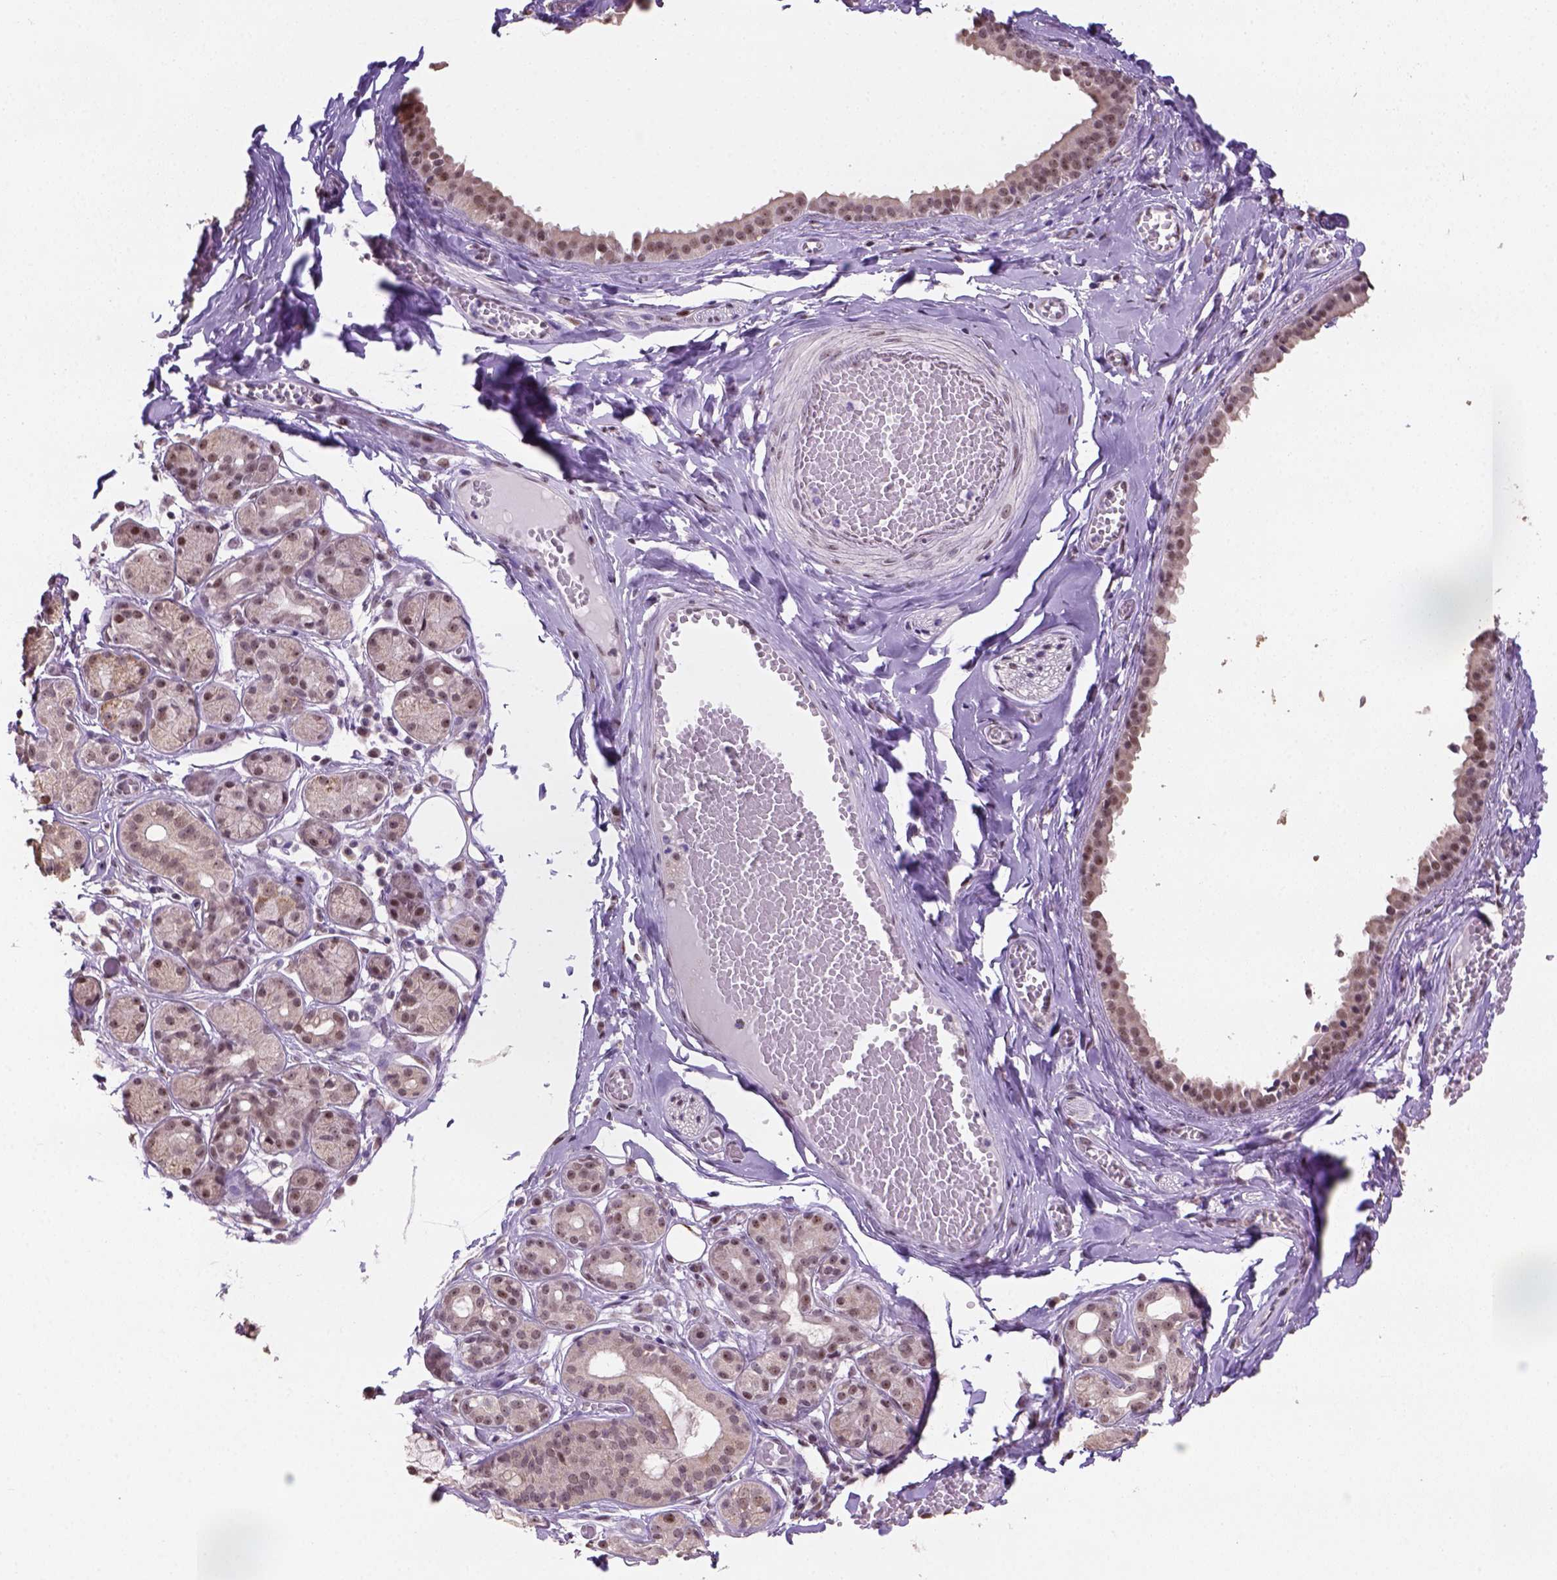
{"staining": {"intensity": "moderate", "quantity": ">75%", "location": "nuclear"}, "tissue": "salivary gland", "cell_type": "Glandular cells", "image_type": "normal", "snomed": [{"axis": "morphology", "description": "Normal tissue, NOS"}, {"axis": "topography", "description": "Salivary gland"}, {"axis": "topography", "description": "Peripheral nerve tissue"}], "caption": "The photomicrograph displays immunohistochemical staining of normal salivary gland. There is moderate nuclear staining is present in approximately >75% of glandular cells. (Brightfield microscopy of DAB IHC at high magnification).", "gene": "DDX50", "patient": {"sex": "male", "age": 71}}